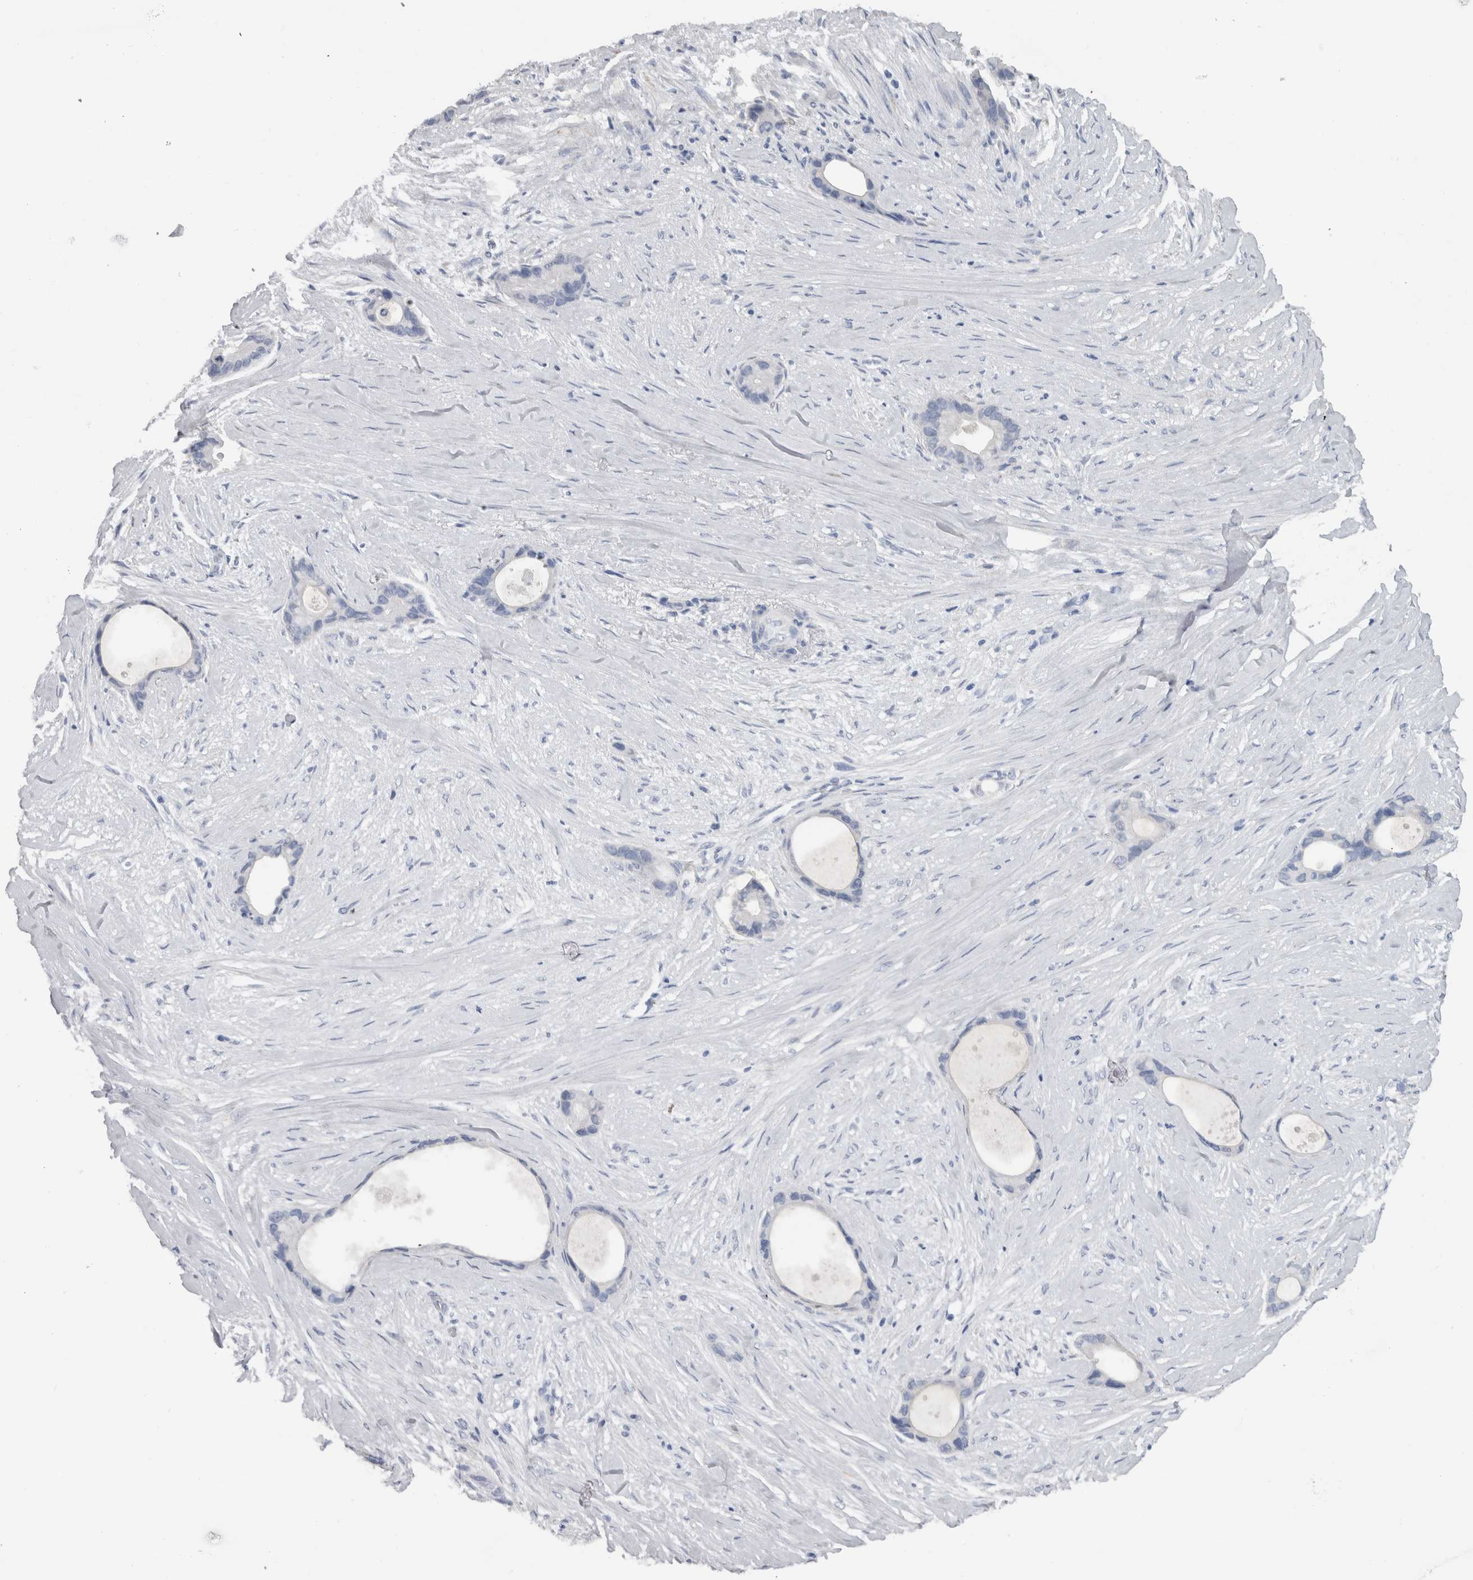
{"staining": {"intensity": "negative", "quantity": "none", "location": "none"}, "tissue": "liver cancer", "cell_type": "Tumor cells", "image_type": "cancer", "snomed": [{"axis": "morphology", "description": "Cholangiocarcinoma"}, {"axis": "topography", "description": "Liver"}], "caption": "Liver cancer was stained to show a protein in brown. There is no significant staining in tumor cells. (Brightfield microscopy of DAB IHC at high magnification).", "gene": "MSMB", "patient": {"sex": "female", "age": 55}}